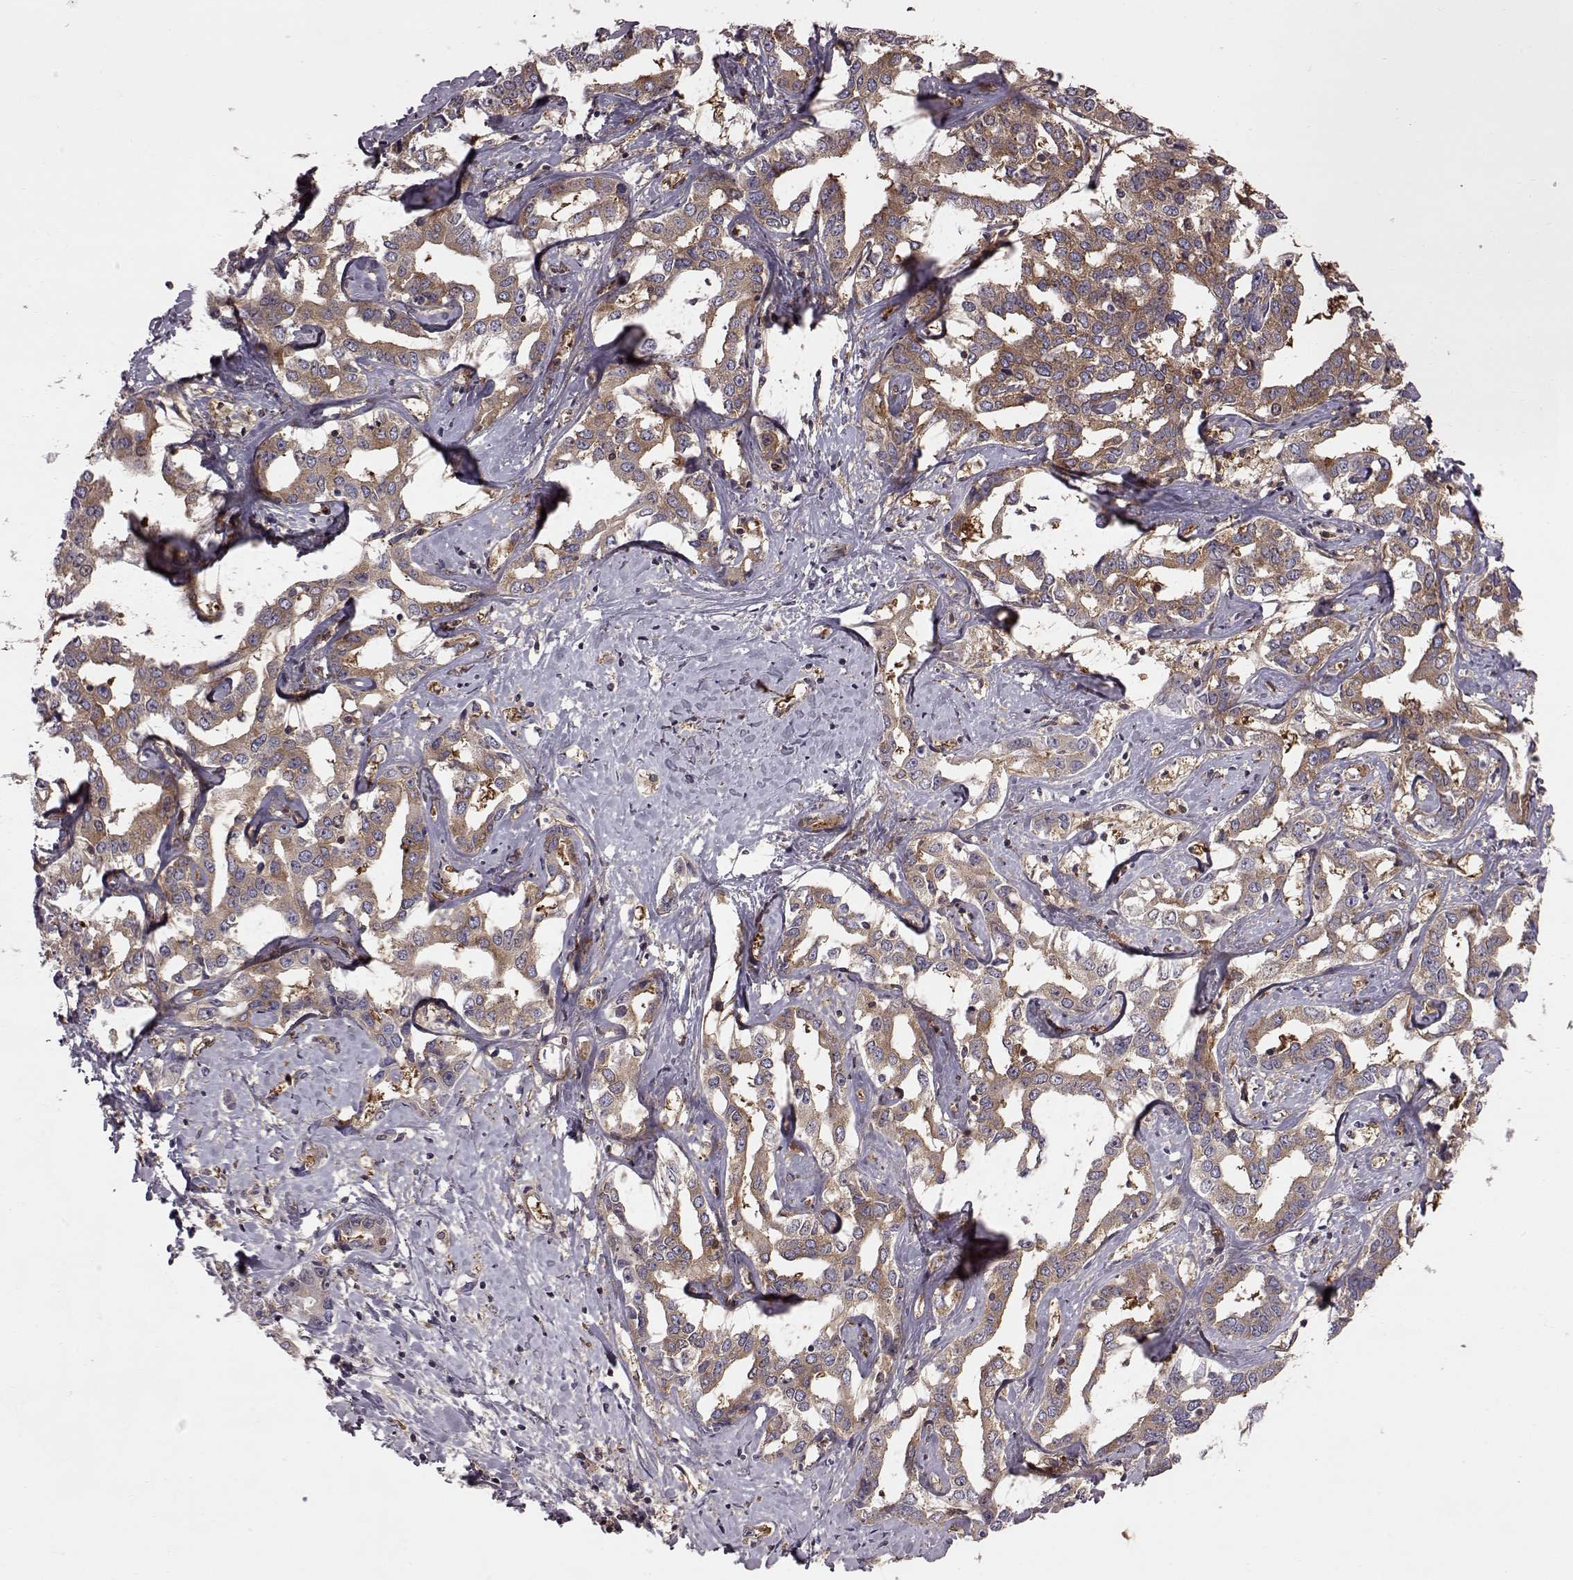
{"staining": {"intensity": "moderate", "quantity": ">75%", "location": "cytoplasmic/membranous"}, "tissue": "liver cancer", "cell_type": "Tumor cells", "image_type": "cancer", "snomed": [{"axis": "morphology", "description": "Cholangiocarcinoma"}, {"axis": "topography", "description": "Liver"}], "caption": "Approximately >75% of tumor cells in liver cancer (cholangiocarcinoma) display moderate cytoplasmic/membranous protein staining as visualized by brown immunohistochemical staining.", "gene": "RABGAP1", "patient": {"sex": "male", "age": 59}}